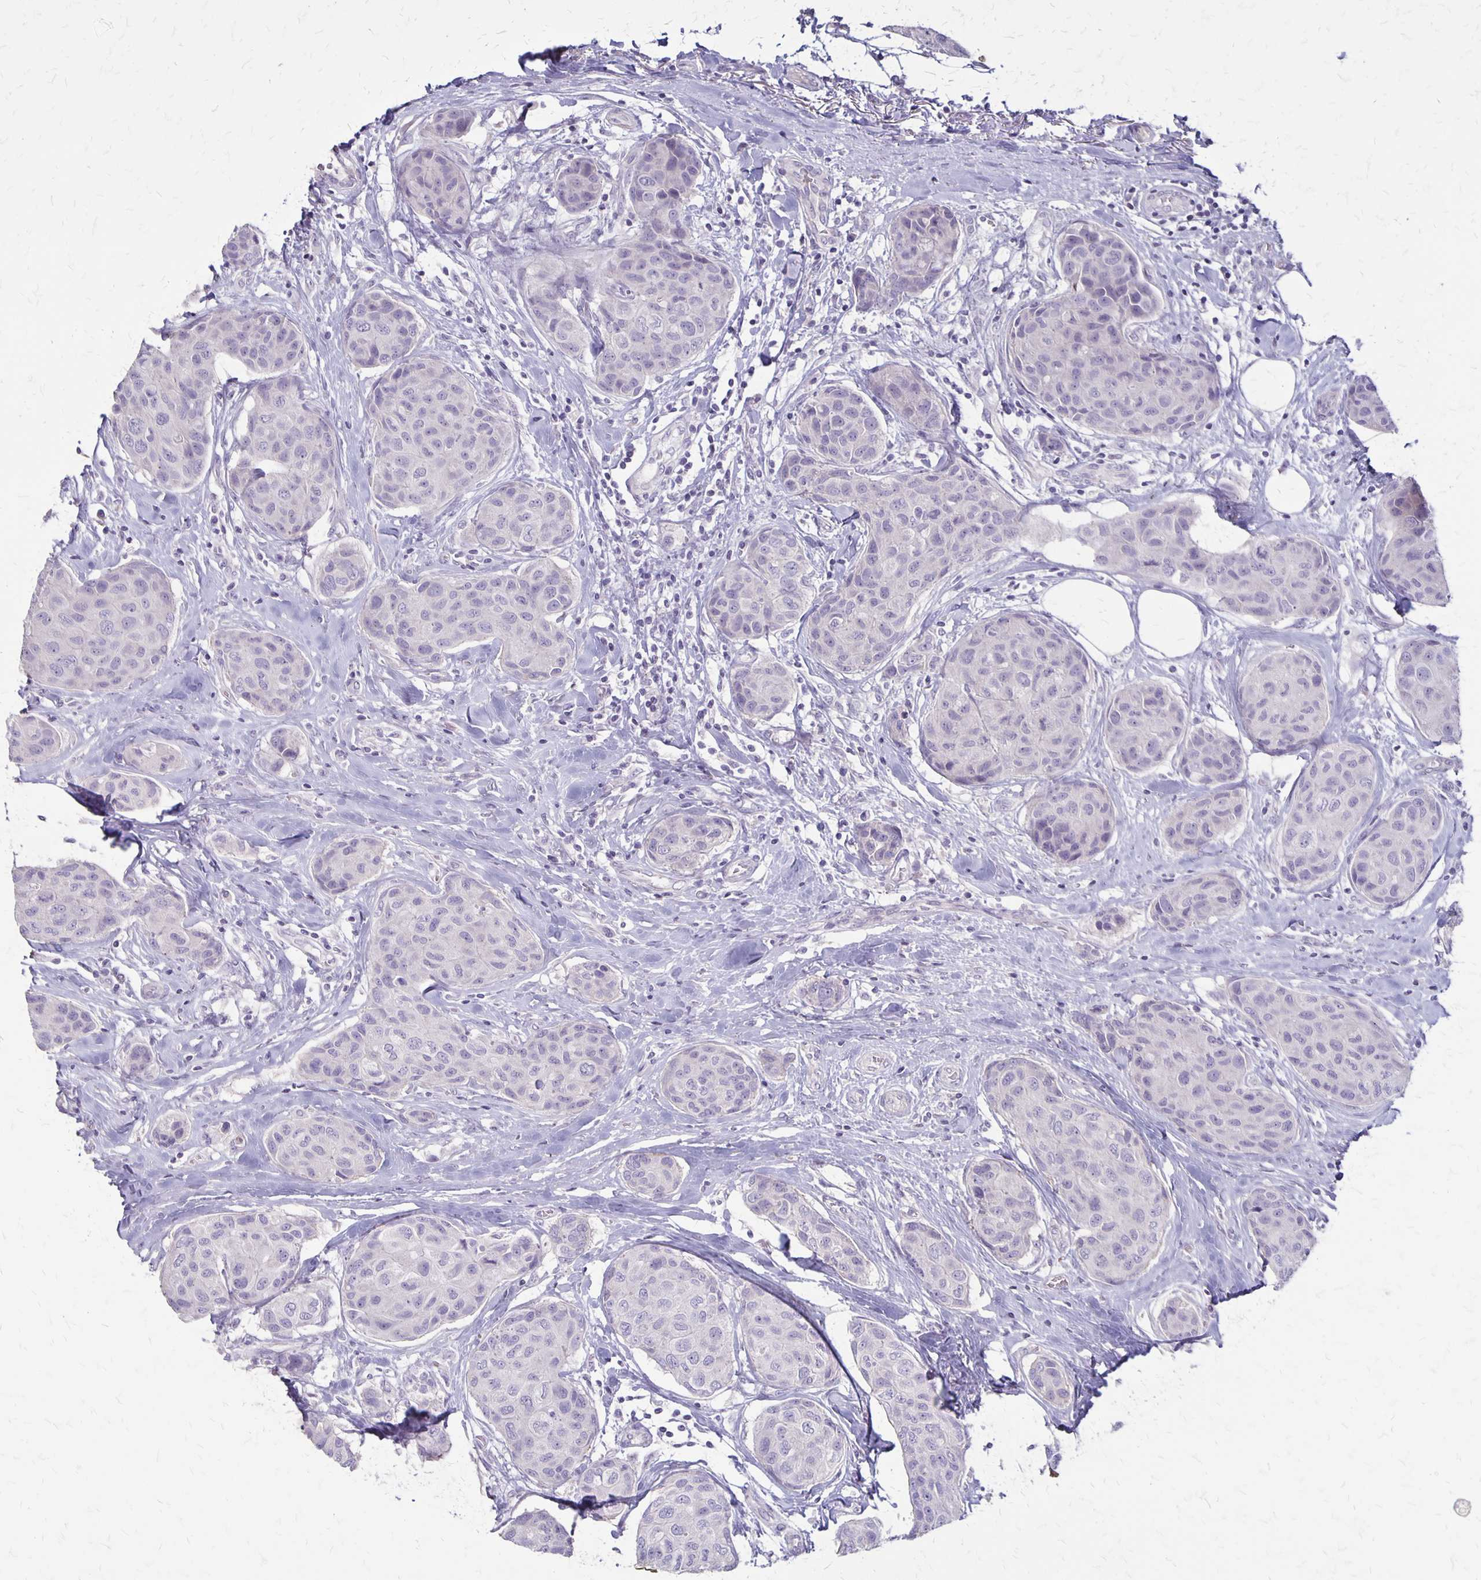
{"staining": {"intensity": "negative", "quantity": "none", "location": "none"}, "tissue": "breast cancer", "cell_type": "Tumor cells", "image_type": "cancer", "snomed": [{"axis": "morphology", "description": "Duct carcinoma"}, {"axis": "topography", "description": "Breast"}], "caption": "Immunohistochemistry (IHC) of human intraductal carcinoma (breast) displays no staining in tumor cells.", "gene": "SEPTIN5", "patient": {"sex": "female", "age": 80}}